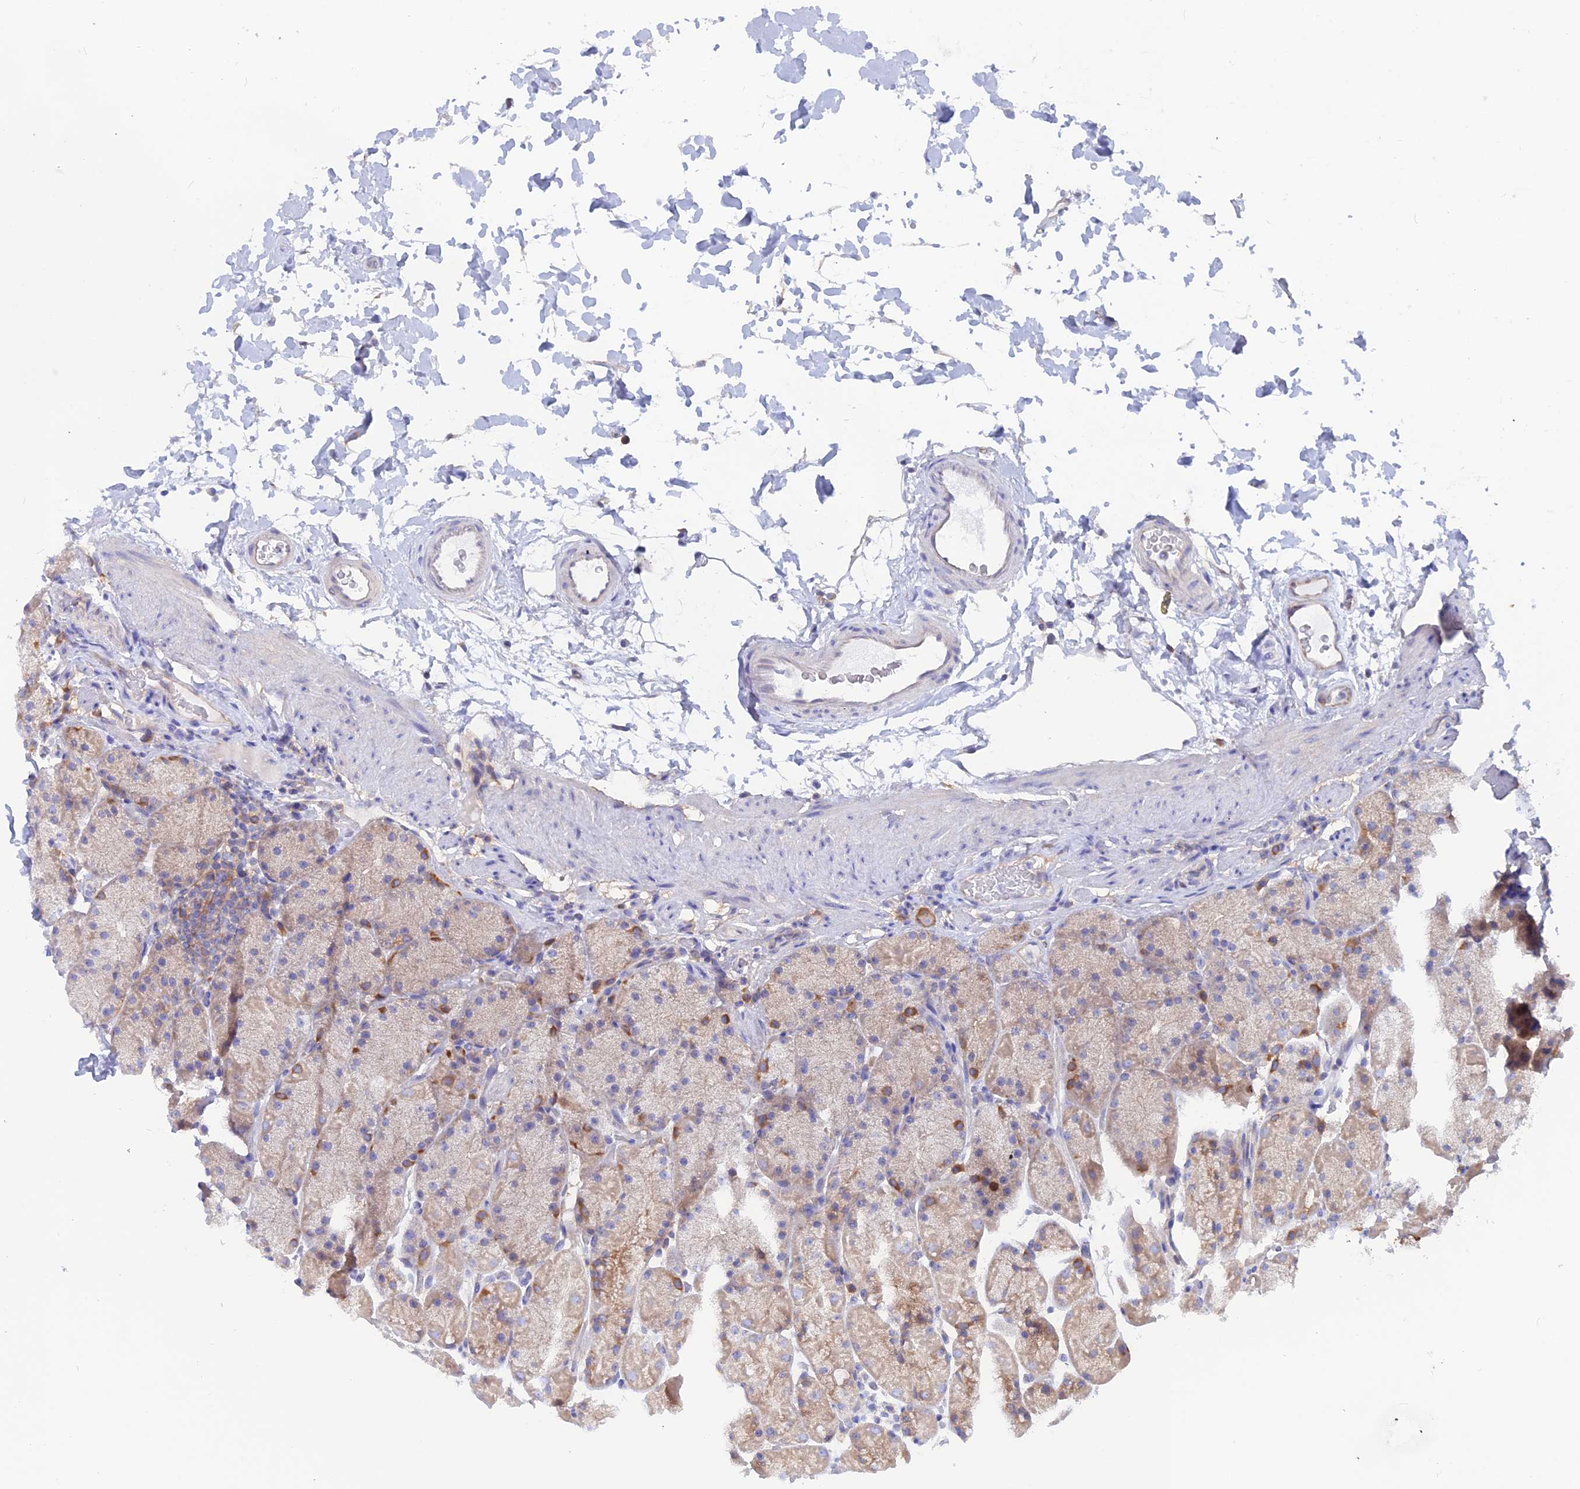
{"staining": {"intensity": "moderate", "quantity": "25%-75%", "location": "cytoplasmic/membranous"}, "tissue": "stomach", "cell_type": "Glandular cells", "image_type": "normal", "snomed": [{"axis": "morphology", "description": "Normal tissue, NOS"}, {"axis": "topography", "description": "Stomach, upper"}, {"axis": "topography", "description": "Stomach, lower"}], "caption": "Immunohistochemistry photomicrograph of unremarkable stomach: human stomach stained using immunohistochemistry (IHC) reveals medium levels of moderate protein expression localized specifically in the cytoplasmic/membranous of glandular cells, appearing as a cytoplasmic/membranous brown color.", "gene": "LZTFL1", "patient": {"sex": "male", "age": 67}}